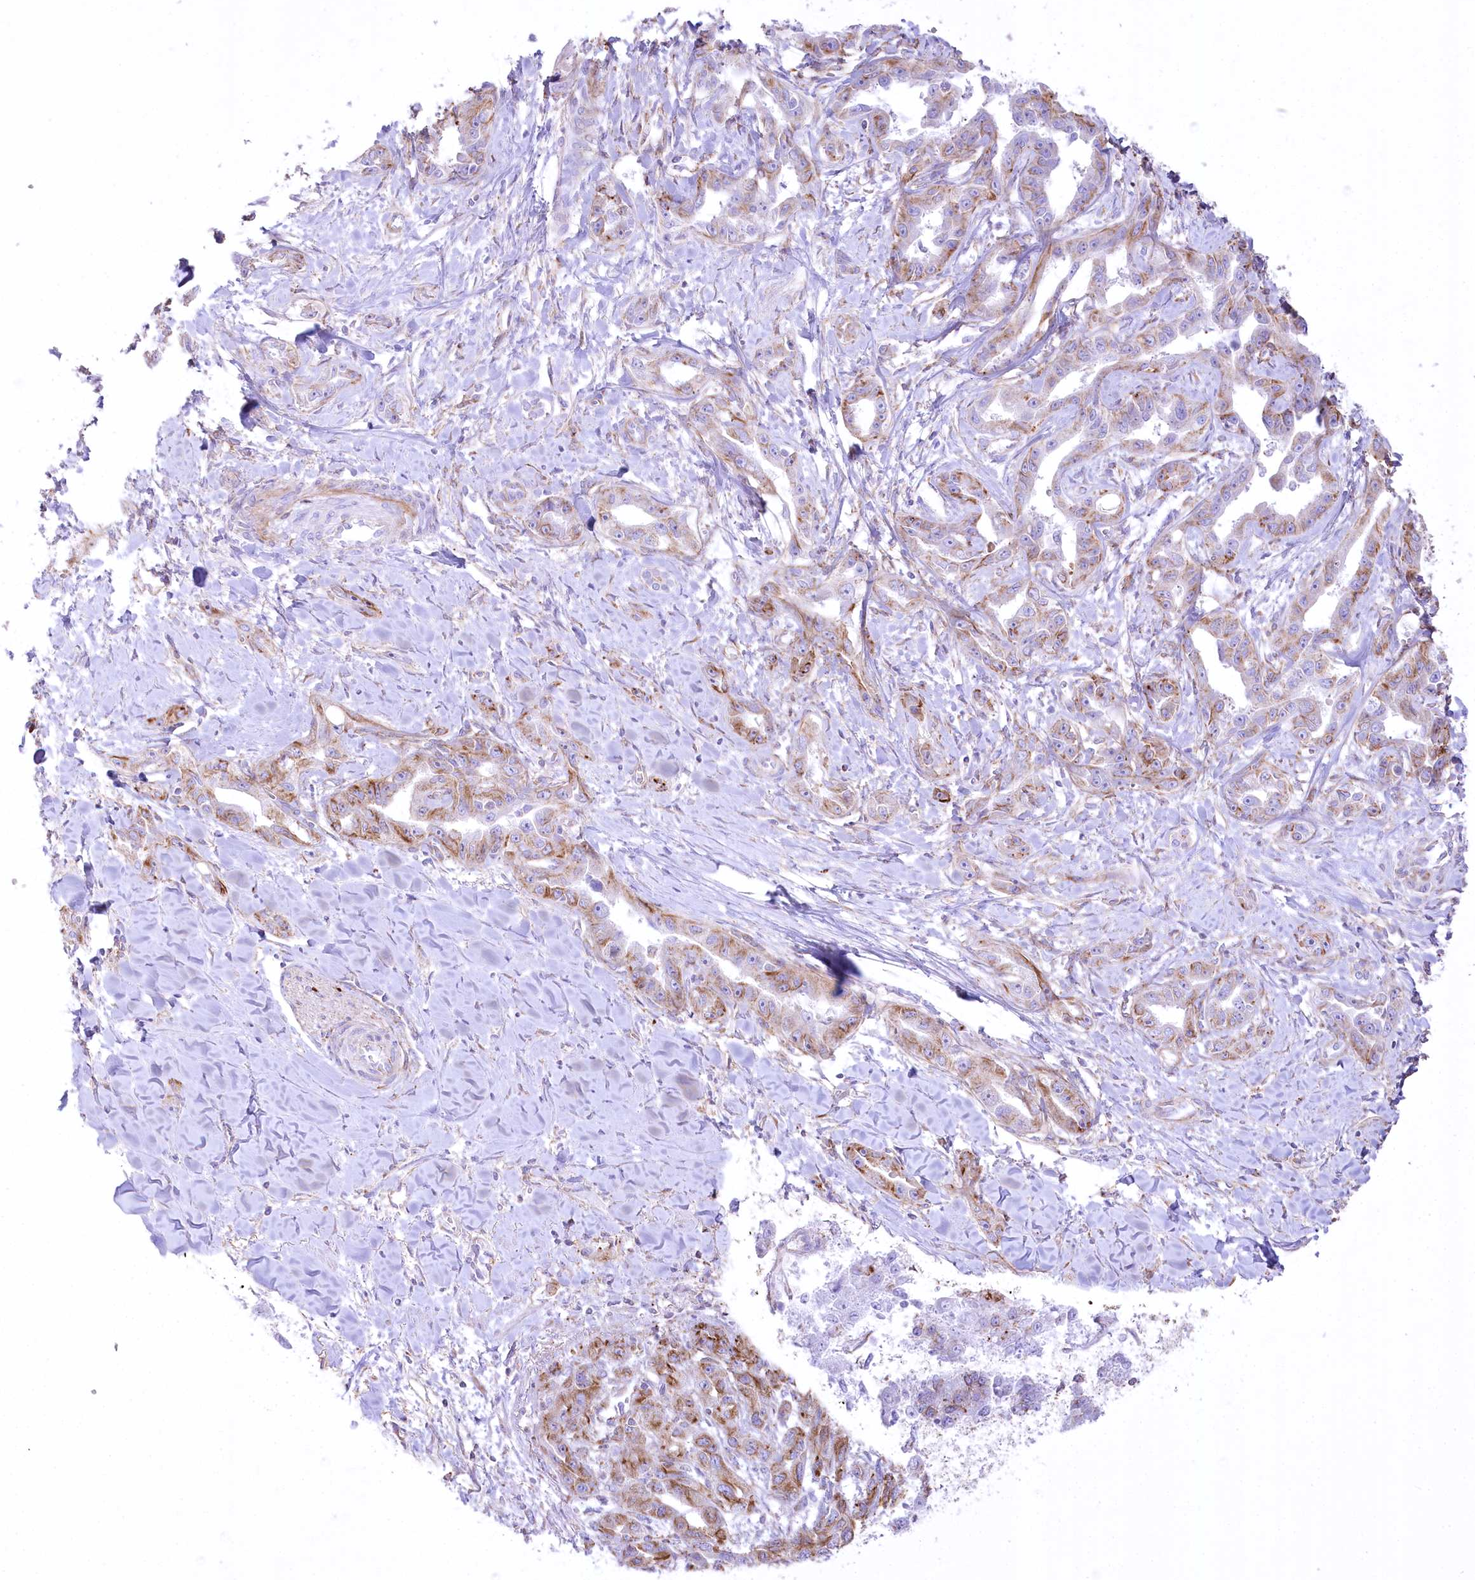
{"staining": {"intensity": "moderate", "quantity": ">75%", "location": "cytoplasmic/membranous"}, "tissue": "liver cancer", "cell_type": "Tumor cells", "image_type": "cancer", "snomed": [{"axis": "morphology", "description": "Cholangiocarcinoma"}, {"axis": "topography", "description": "Liver"}], "caption": "Moderate cytoplasmic/membranous protein positivity is identified in approximately >75% of tumor cells in liver cancer.", "gene": "FAM216A", "patient": {"sex": "male", "age": 59}}